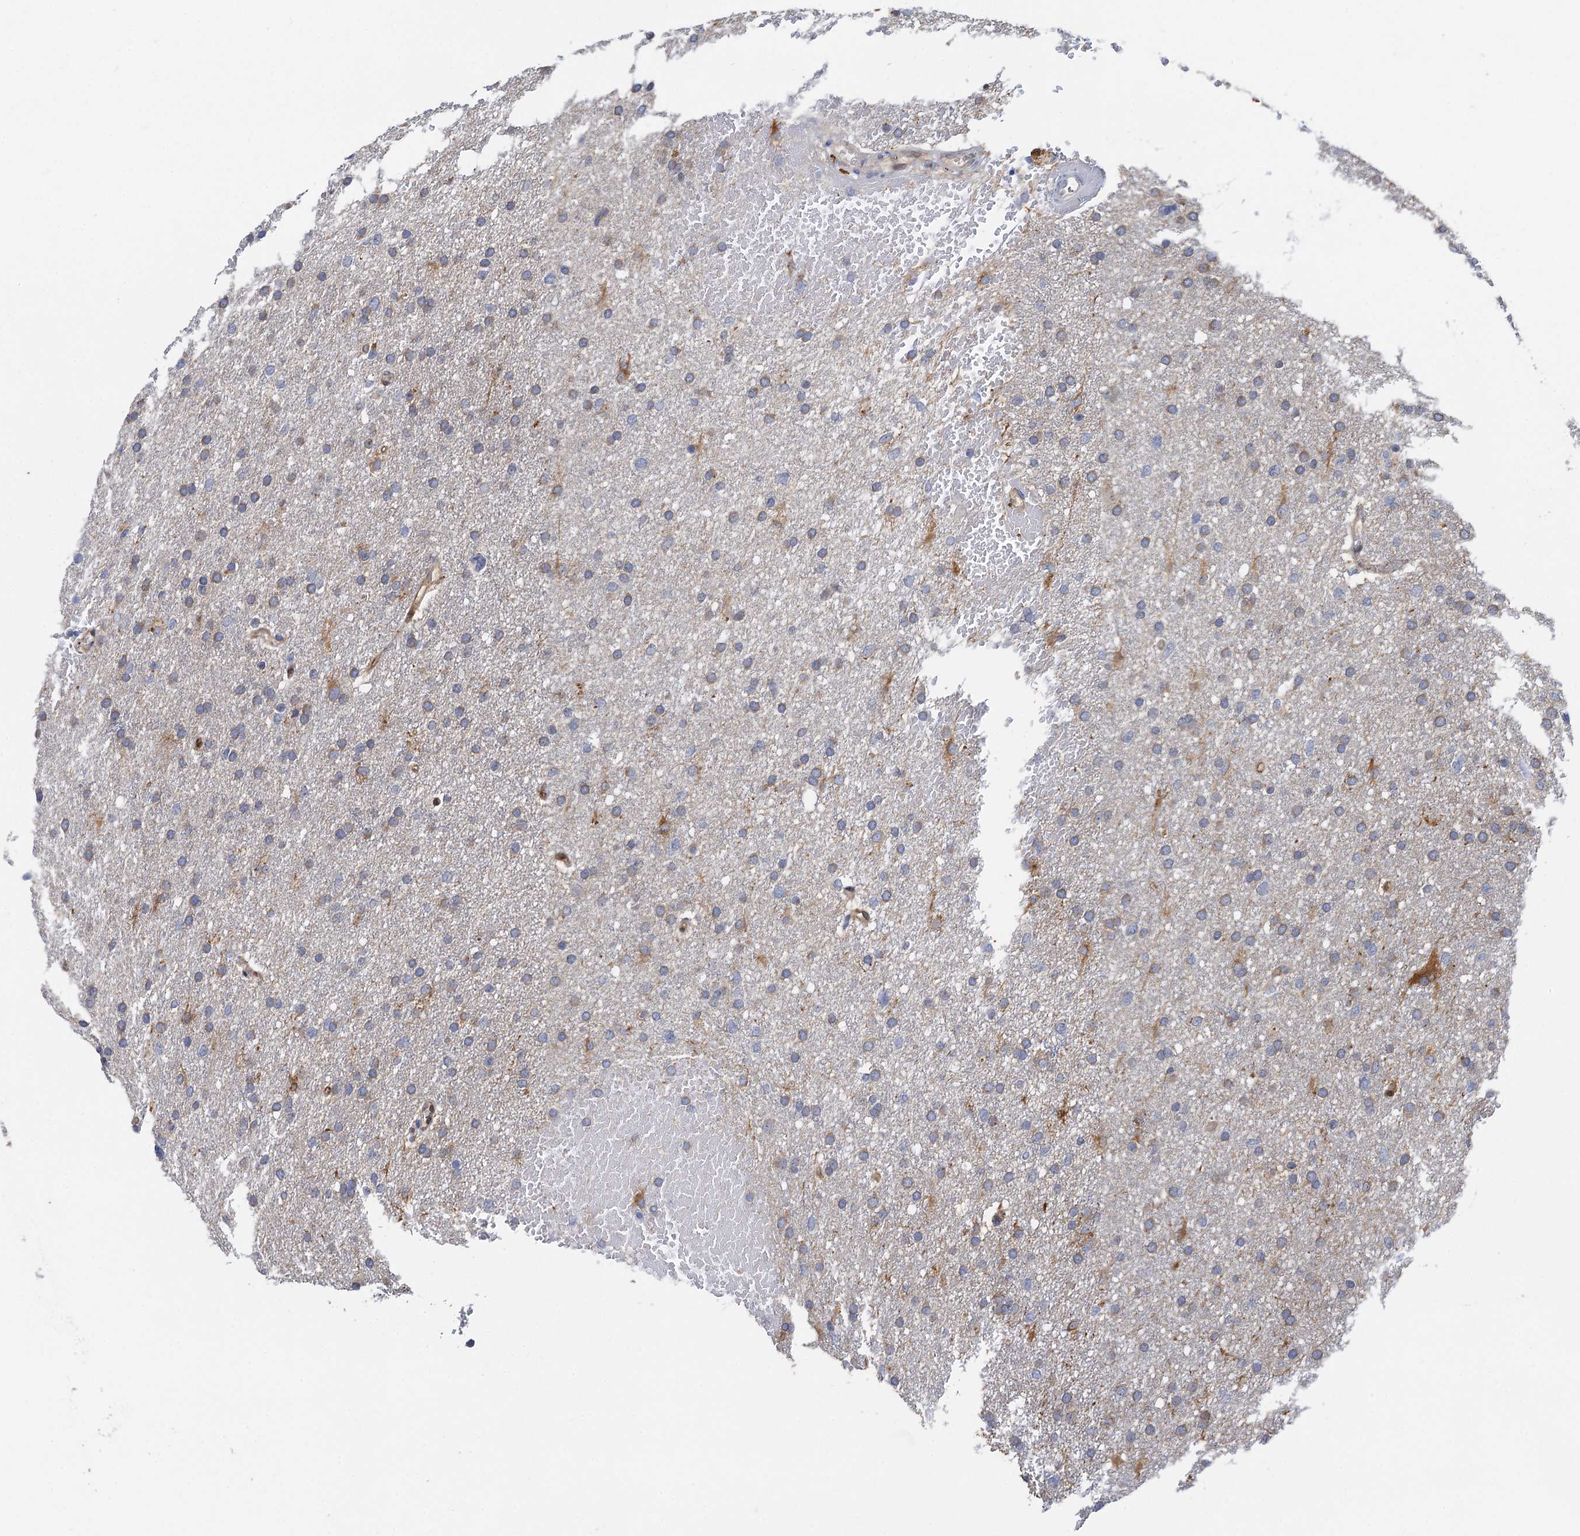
{"staining": {"intensity": "weak", "quantity": "<25%", "location": "cytoplasmic/membranous"}, "tissue": "glioma", "cell_type": "Tumor cells", "image_type": "cancer", "snomed": [{"axis": "morphology", "description": "Glioma, malignant, High grade"}, {"axis": "topography", "description": "Cerebral cortex"}], "caption": "Immunohistochemistry (IHC) photomicrograph of high-grade glioma (malignant) stained for a protein (brown), which reveals no staining in tumor cells. (DAB (3,3'-diaminobenzidine) immunohistochemistry visualized using brightfield microscopy, high magnification).", "gene": "TMEM39B", "patient": {"sex": "female", "age": 36}}